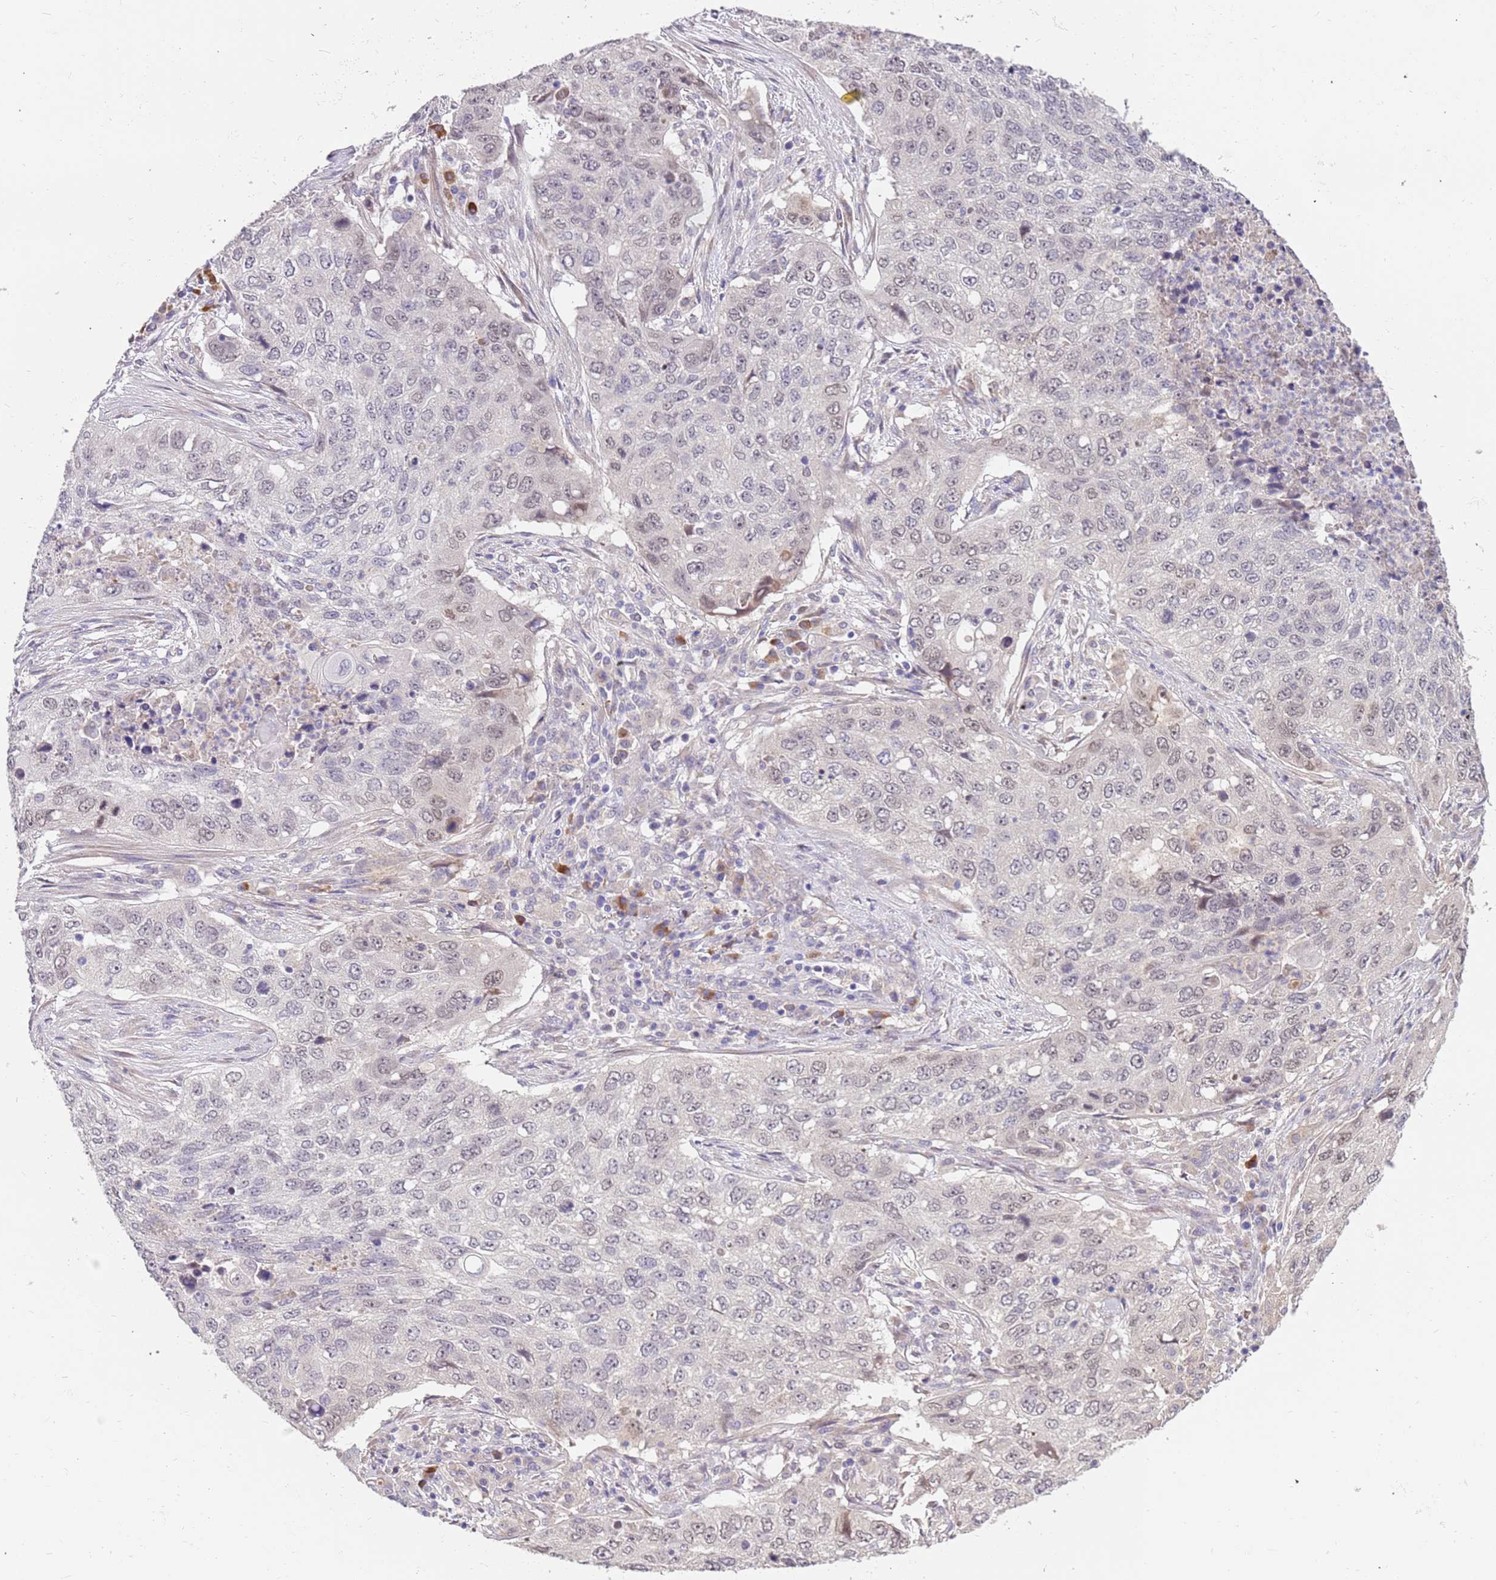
{"staining": {"intensity": "negative", "quantity": "none", "location": "none"}, "tissue": "lung cancer", "cell_type": "Tumor cells", "image_type": "cancer", "snomed": [{"axis": "morphology", "description": "Squamous cell carcinoma, NOS"}, {"axis": "topography", "description": "Lung"}], "caption": "Tumor cells show no significant protein positivity in lung cancer (squamous cell carcinoma).", "gene": "ZNF746", "patient": {"sex": "female", "age": 63}}